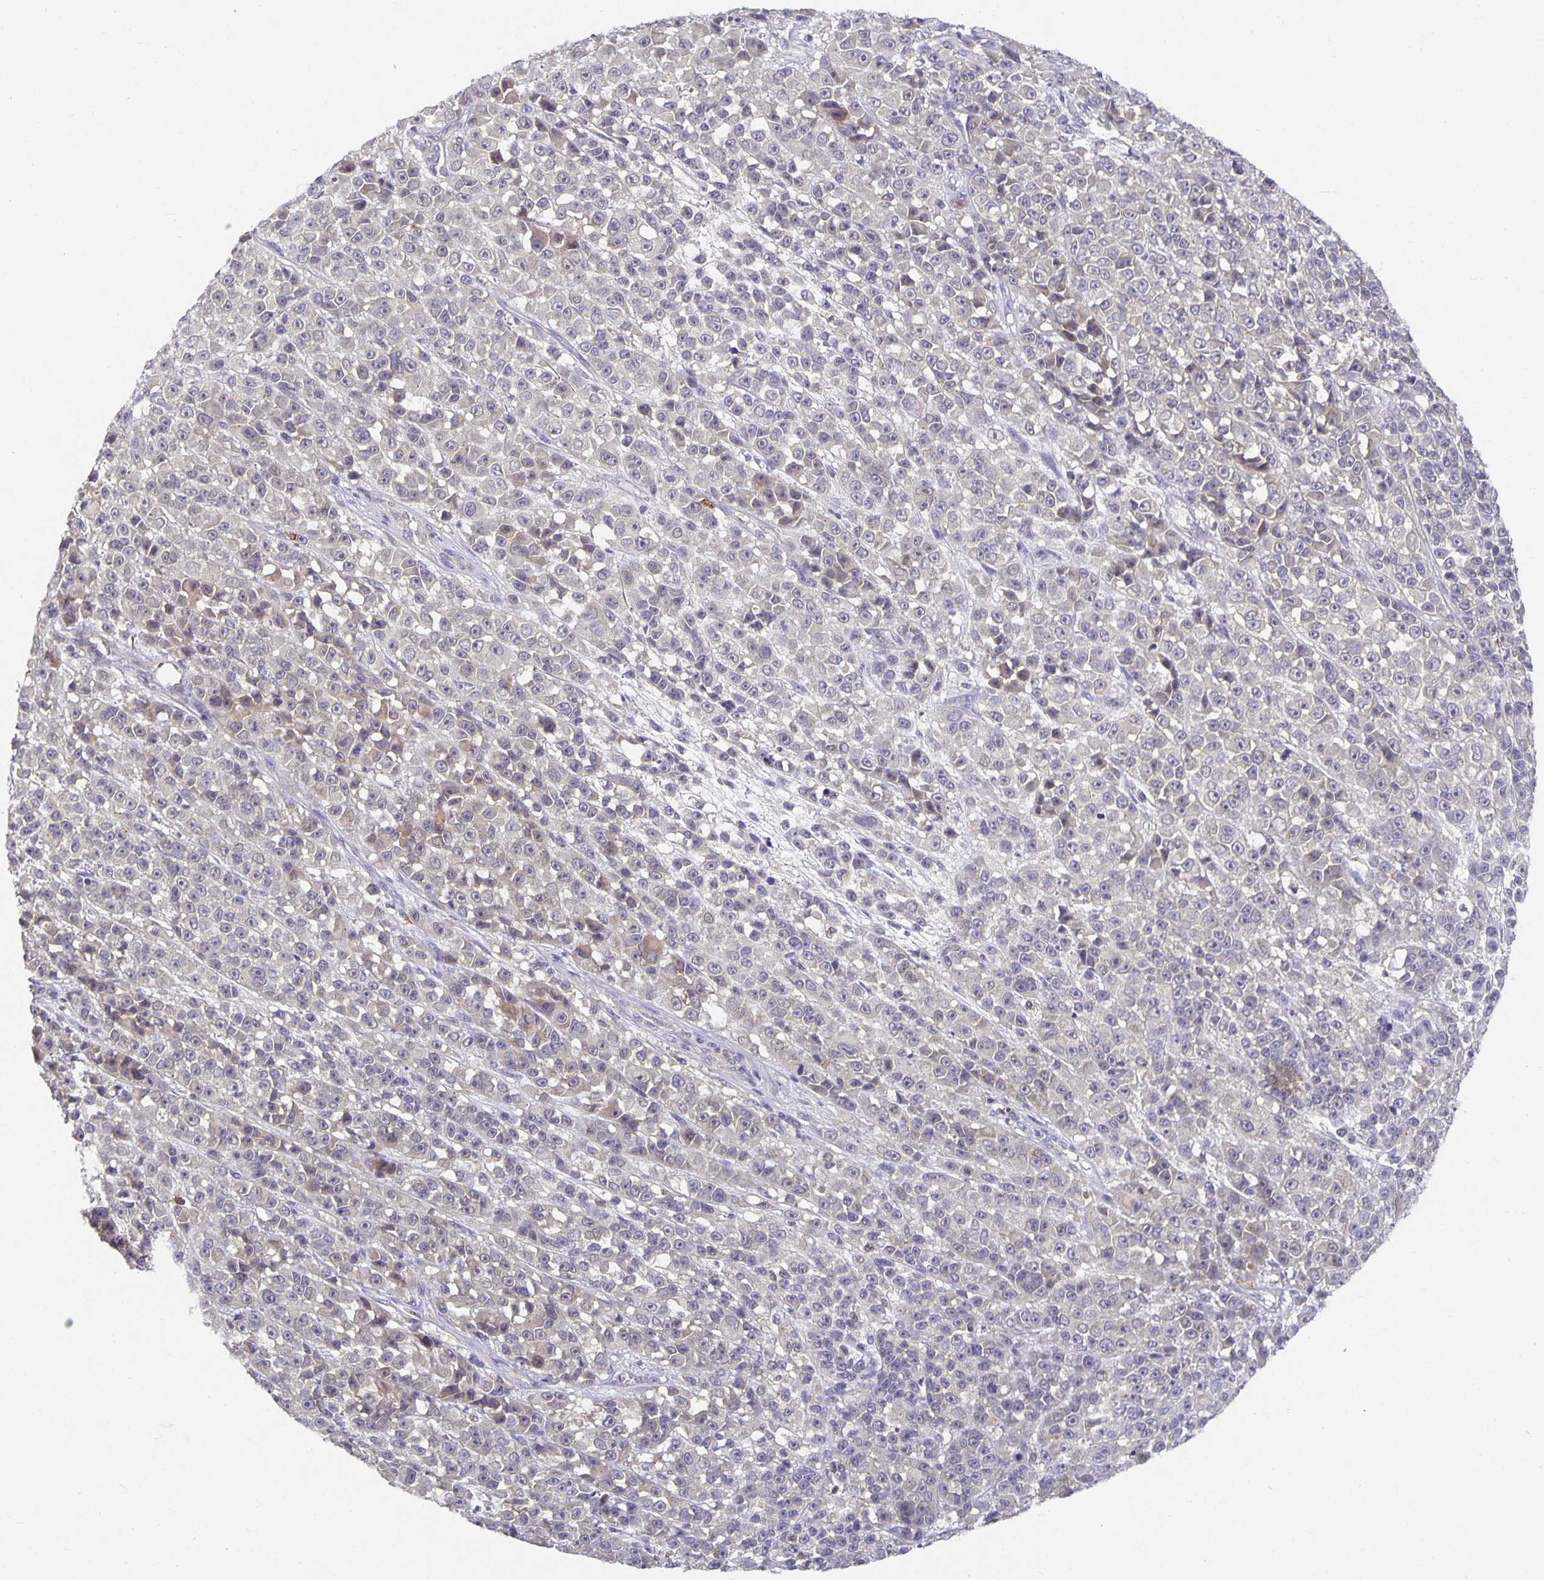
{"staining": {"intensity": "negative", "quantity": "none", "location": "none"}, "tissue": "melanoma", "cell_type": "Tumor cells", "image_type": "cancer", "snomed": [{"axis": "morphology", "description": "Malignant melanoma, NOS"}, {"axis": "topography", "description": "Skin"}, {"axis": "topography", "description": "Skin of back"}], "caption": "Melanoma was stained to show a protein in brown. There is no significant expression in tumor cells. (Stains: DAB (3,3'-diaminobenzidine) immunohistochemistry (IHC) with hematoxylin counter stain, Microscopy: brightfield microscopy at high magnification).", "gene": "HEPN1", "patient": {"sex": "male", "age": 91}}